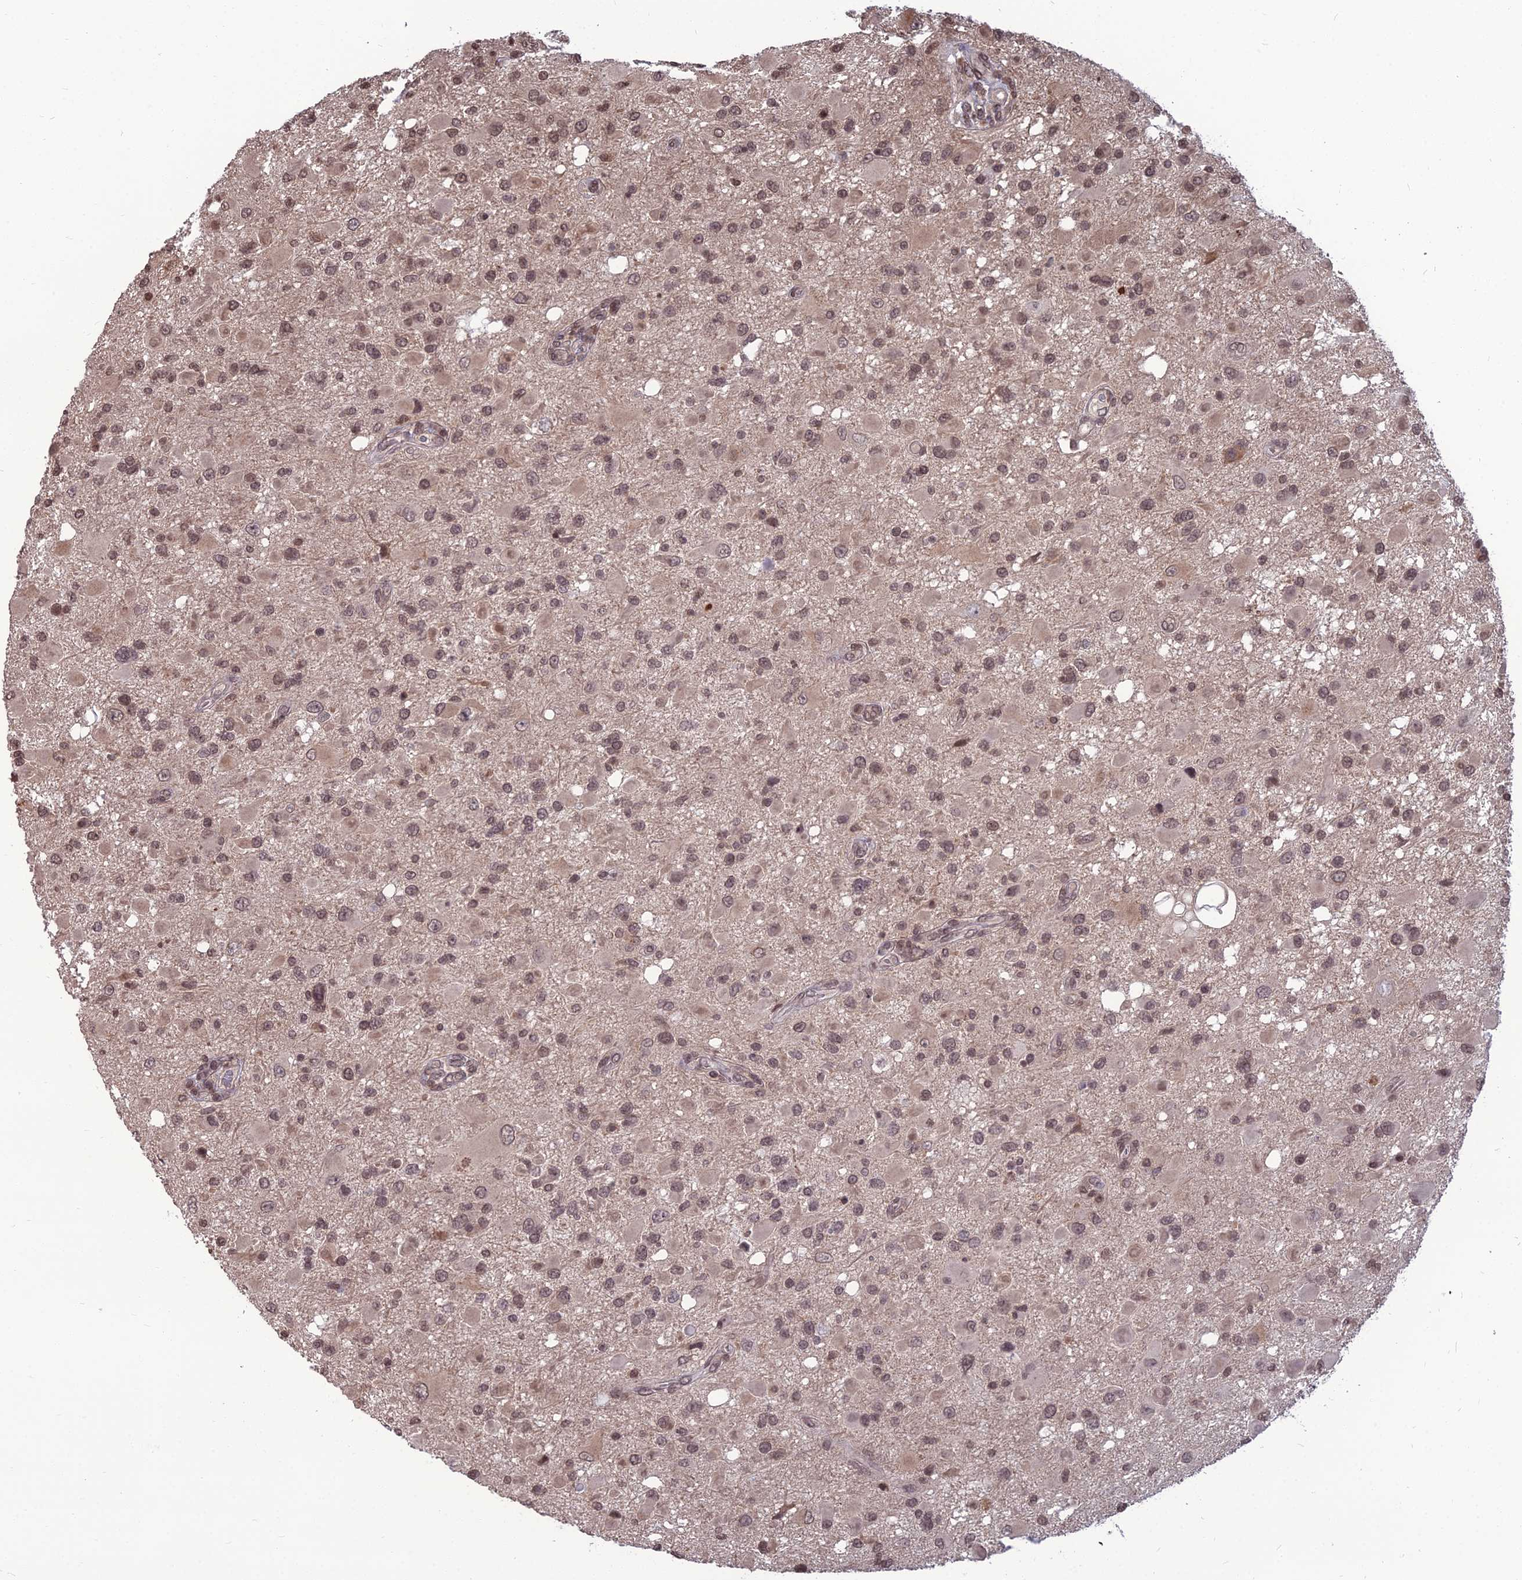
{"staining": {"intensity": "moderate", "quantity": ">75%", "location": "nuclear"}, "tissue": "glioma", "cell_type": "Tumor cells", "image_type": "cancer", "snomed": [{"axis": "morphology", "description": "Glioma, malignant, High grade"}, {"axis": "topography", "description": "Brain"}], "caption": "A medium amount of moderate nuclear staining is seen in approximately >75% of tumor cells in malignant high-grade glioma tissue.", "gene": "OPA3", "patient": {"sex": "male", "age": 53}}